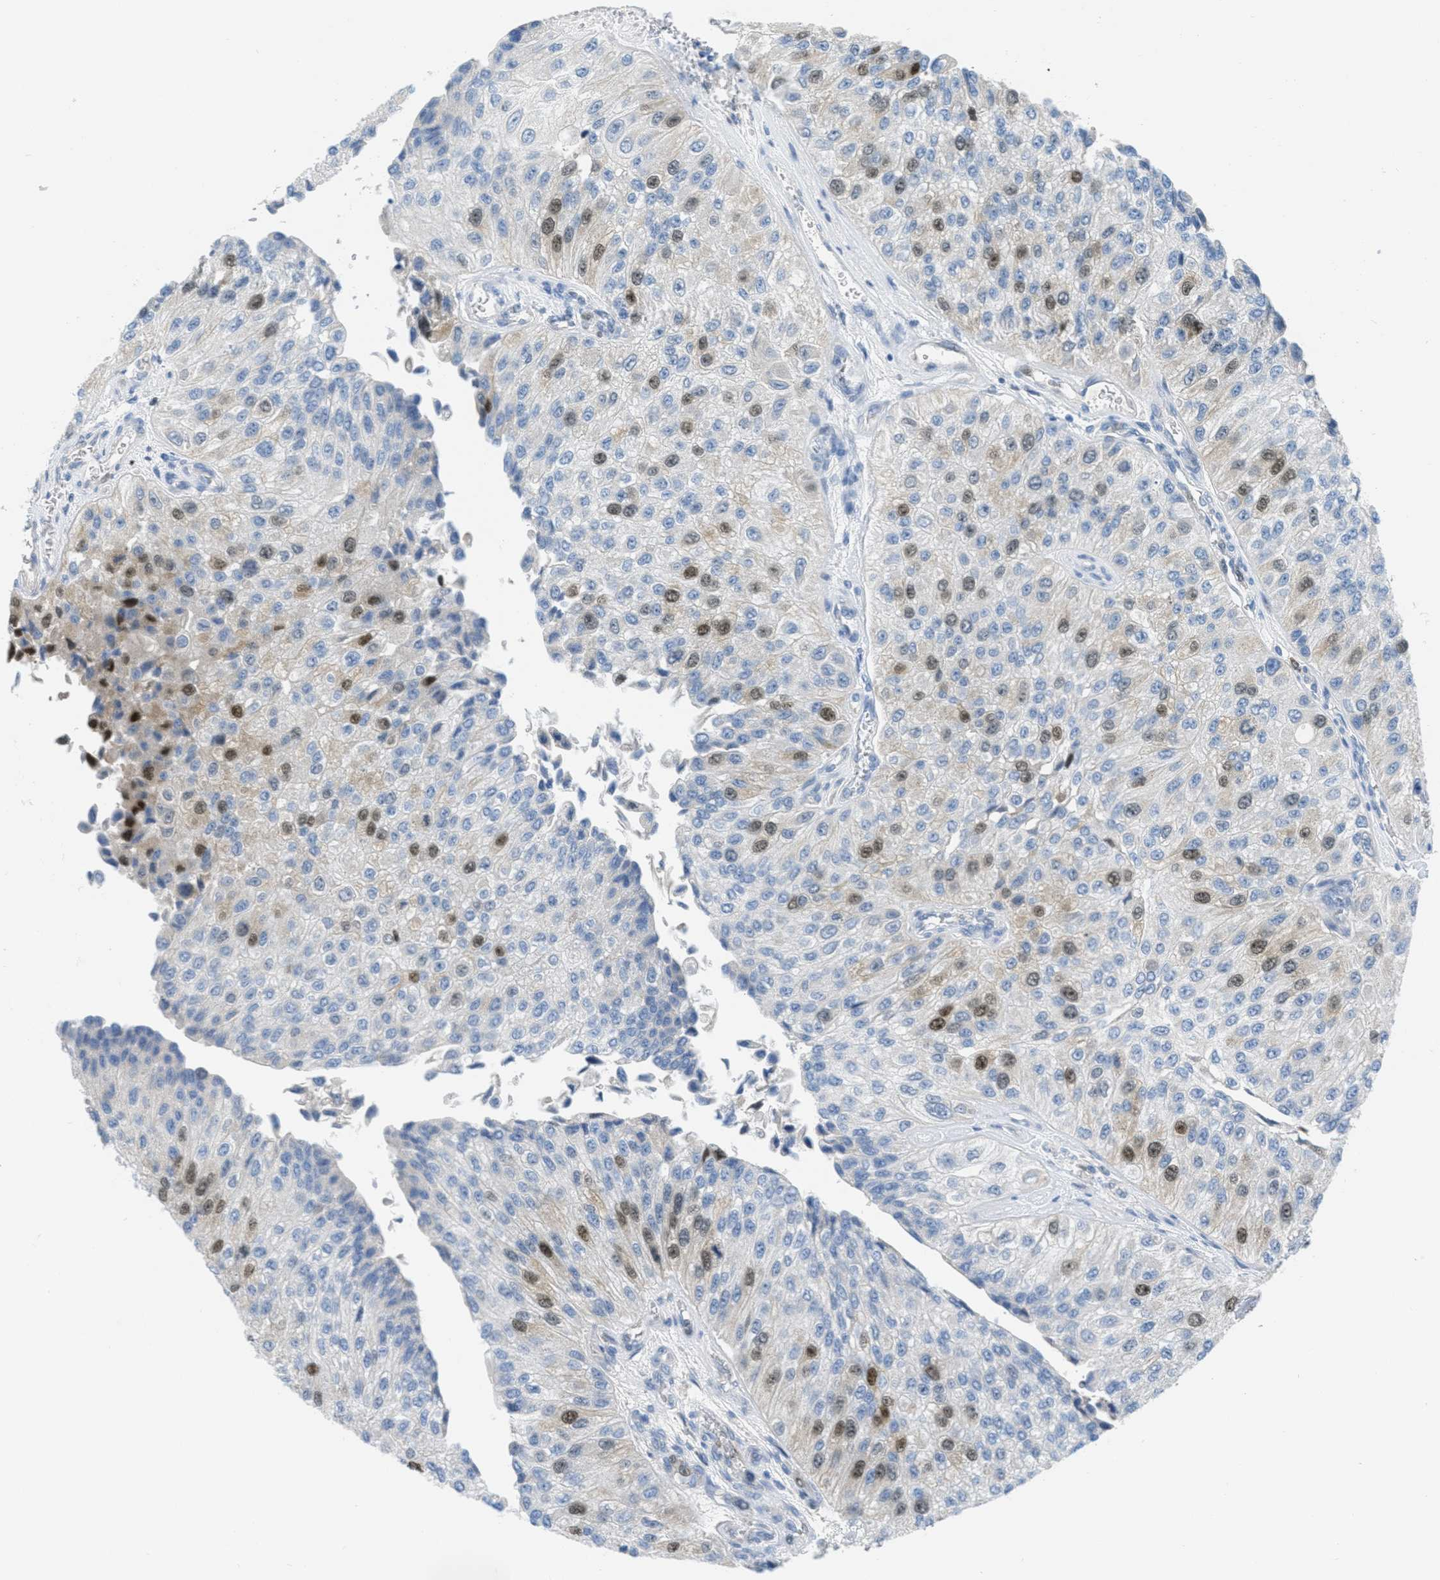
{"staining": {"intensity": "moderate", "quantity": "<25%", "location": "nuclear"}, "tissue": "urothelial cancer", "cell_type": "Tumor cells", "image_type": "cancer", "snomed": [{"axis": "morphology", "description": "Urothelial carcinoma, High grade"}, {"axis": "topography", "description": "Kidney"}, {"axis": "topography", "description": "Urinary bladder"}], "caption": "Protein expression analysis of urothelial cancer exhibits moderate nuclear positivity in approximately <25% of tumor cells. The staining is performed using DAB (3,3'-diaminobenzidine) brown chromogen to label protein expression. The nuclei are counter-stained blue using hematoxylin.", "gene": "ORC6", "patient": {"sex": "male", "age": 77}}